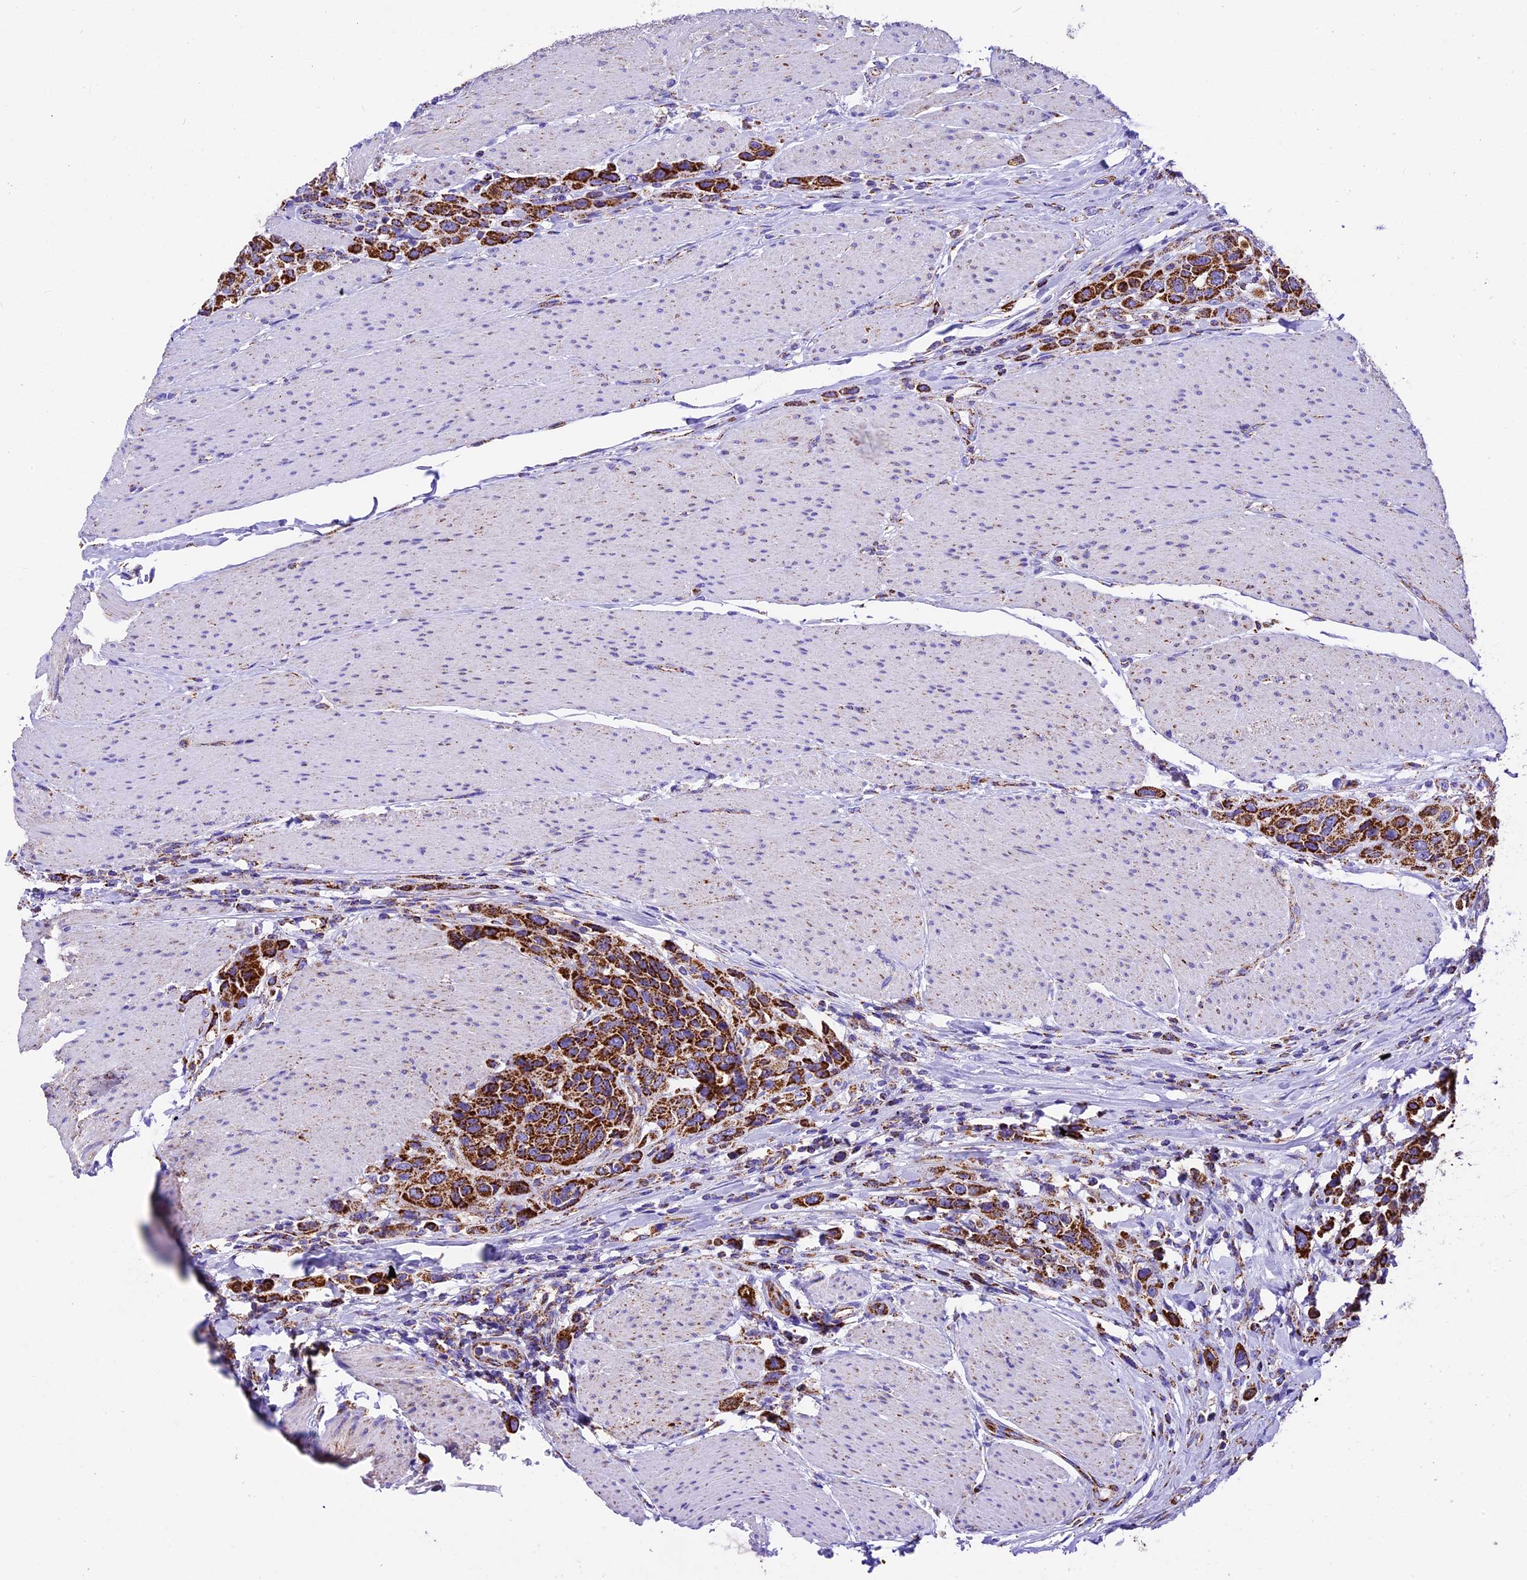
{"staining": {"intensity": "strong", "quantity": ">75%", "location": "cytoplasmic/membranous"}, "tissue": "urothelial cancer", "cell_type": "Tumor cells", "image_type": "cancer", "snomed": [{"axis": "morphology", "description": "Urothelial carcinoma, High grade"}, {"axis": "topography", "description": "Urinary bladder"}], "caption": "Immunohistochemistry image of urothelial carcinoma (high-grade) stained for a protein (brown), which shows high levels of strong cytoplasmic/membranous staining in about >75% of tumor cells.", "gene": "DCAF5", "patient": {"sex": "male", "age": 50}}